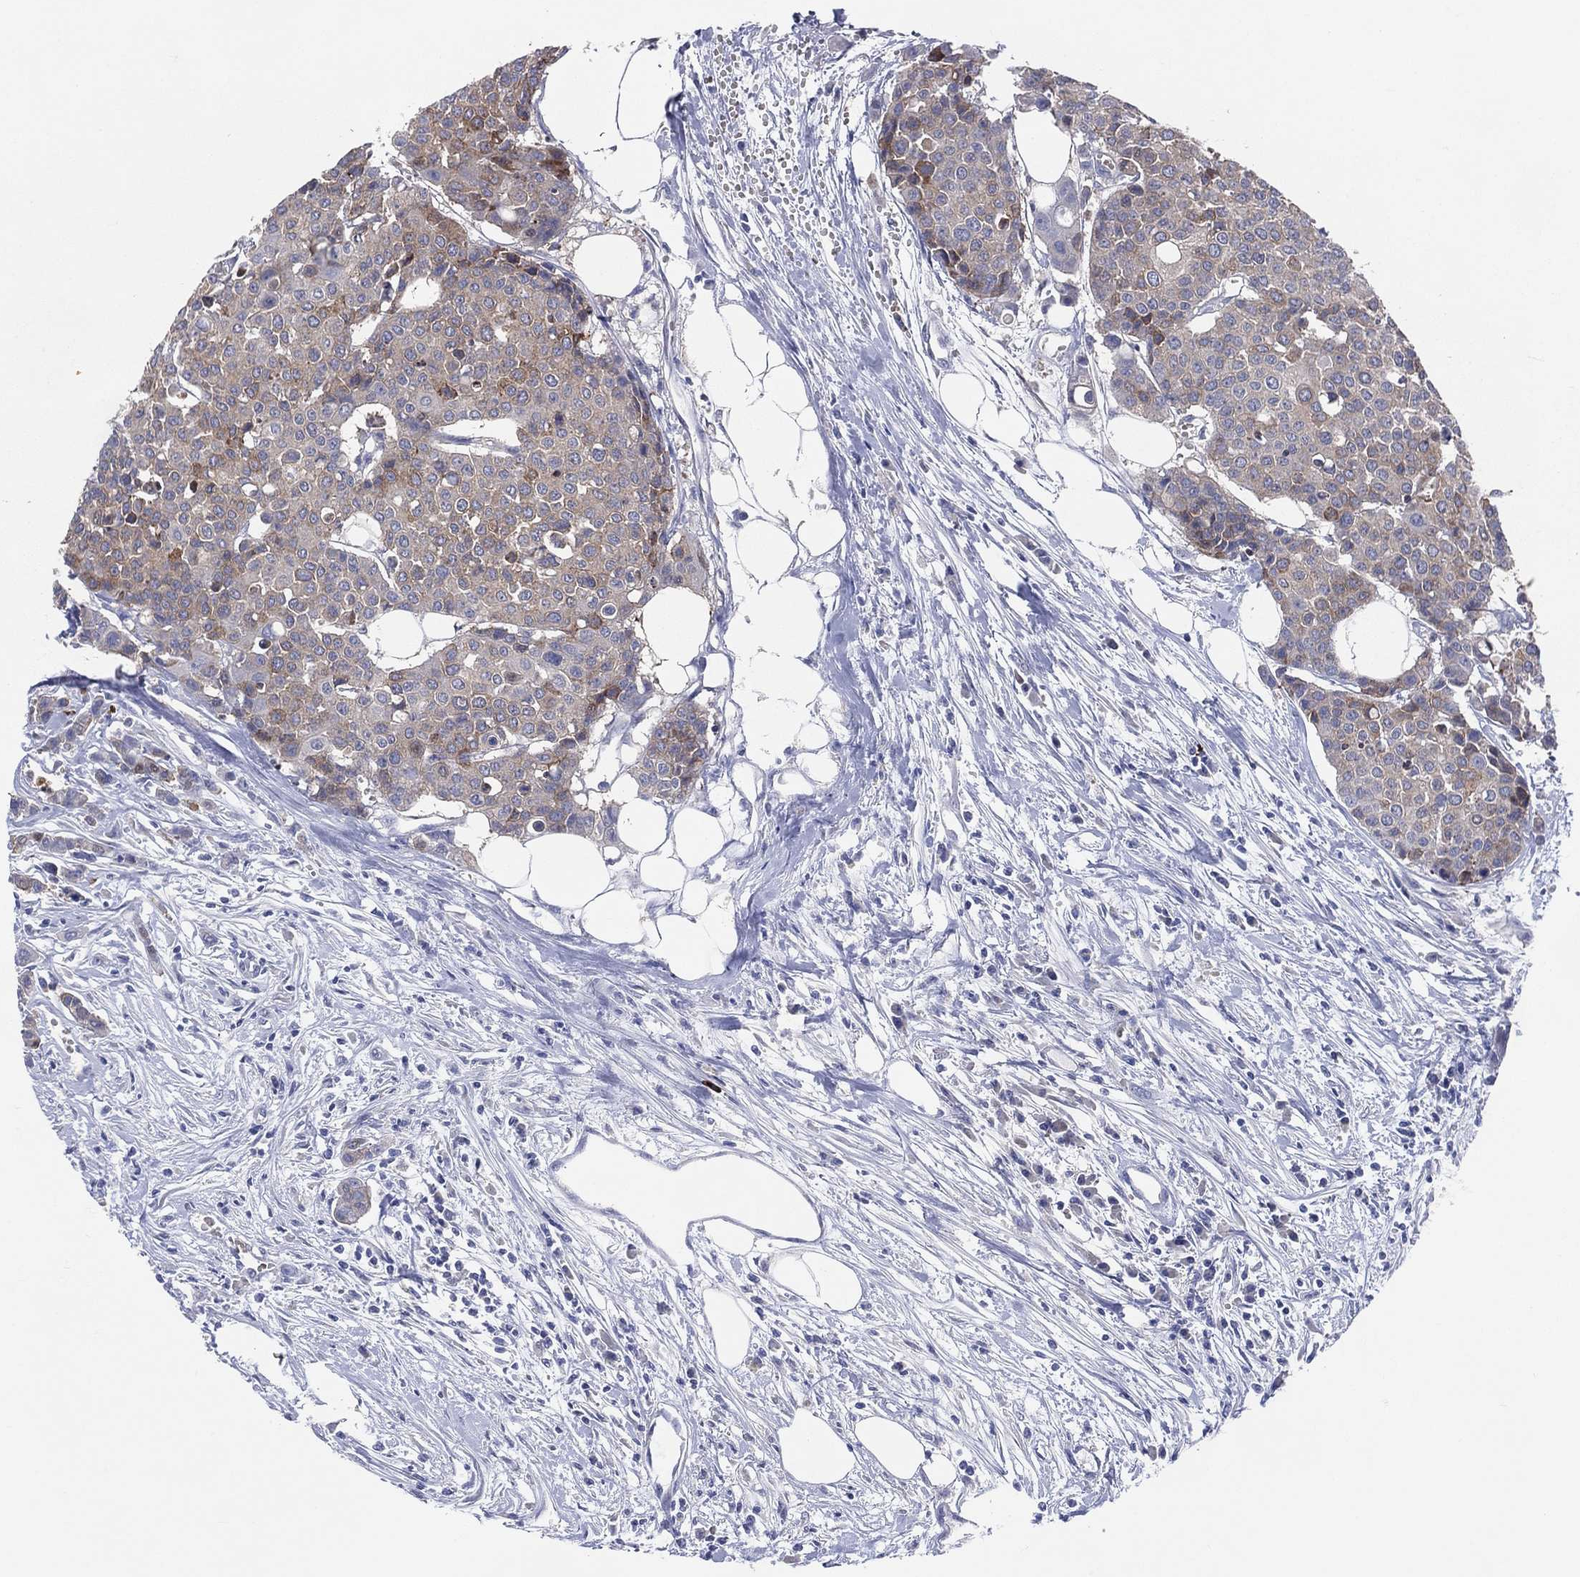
{"staining": {"intensity": "weak", "quantity": "<25%", "location": "cytoplasmic/membranous"}, "tissue": "carcinoid", "cell_type": "Tumor cells", "image_type": "cancer", "snomed": [{"axis": "morphology", "description": "Carcinoid, malignant, NOS"}, {"axis": "topography", "description": "Colon"}], "caption": "The micrograph demonstrates no significant staining in tumor cells of carcinoid.", "gene": "DNAH6", "patient": {"sex": "male", "age": 81}}